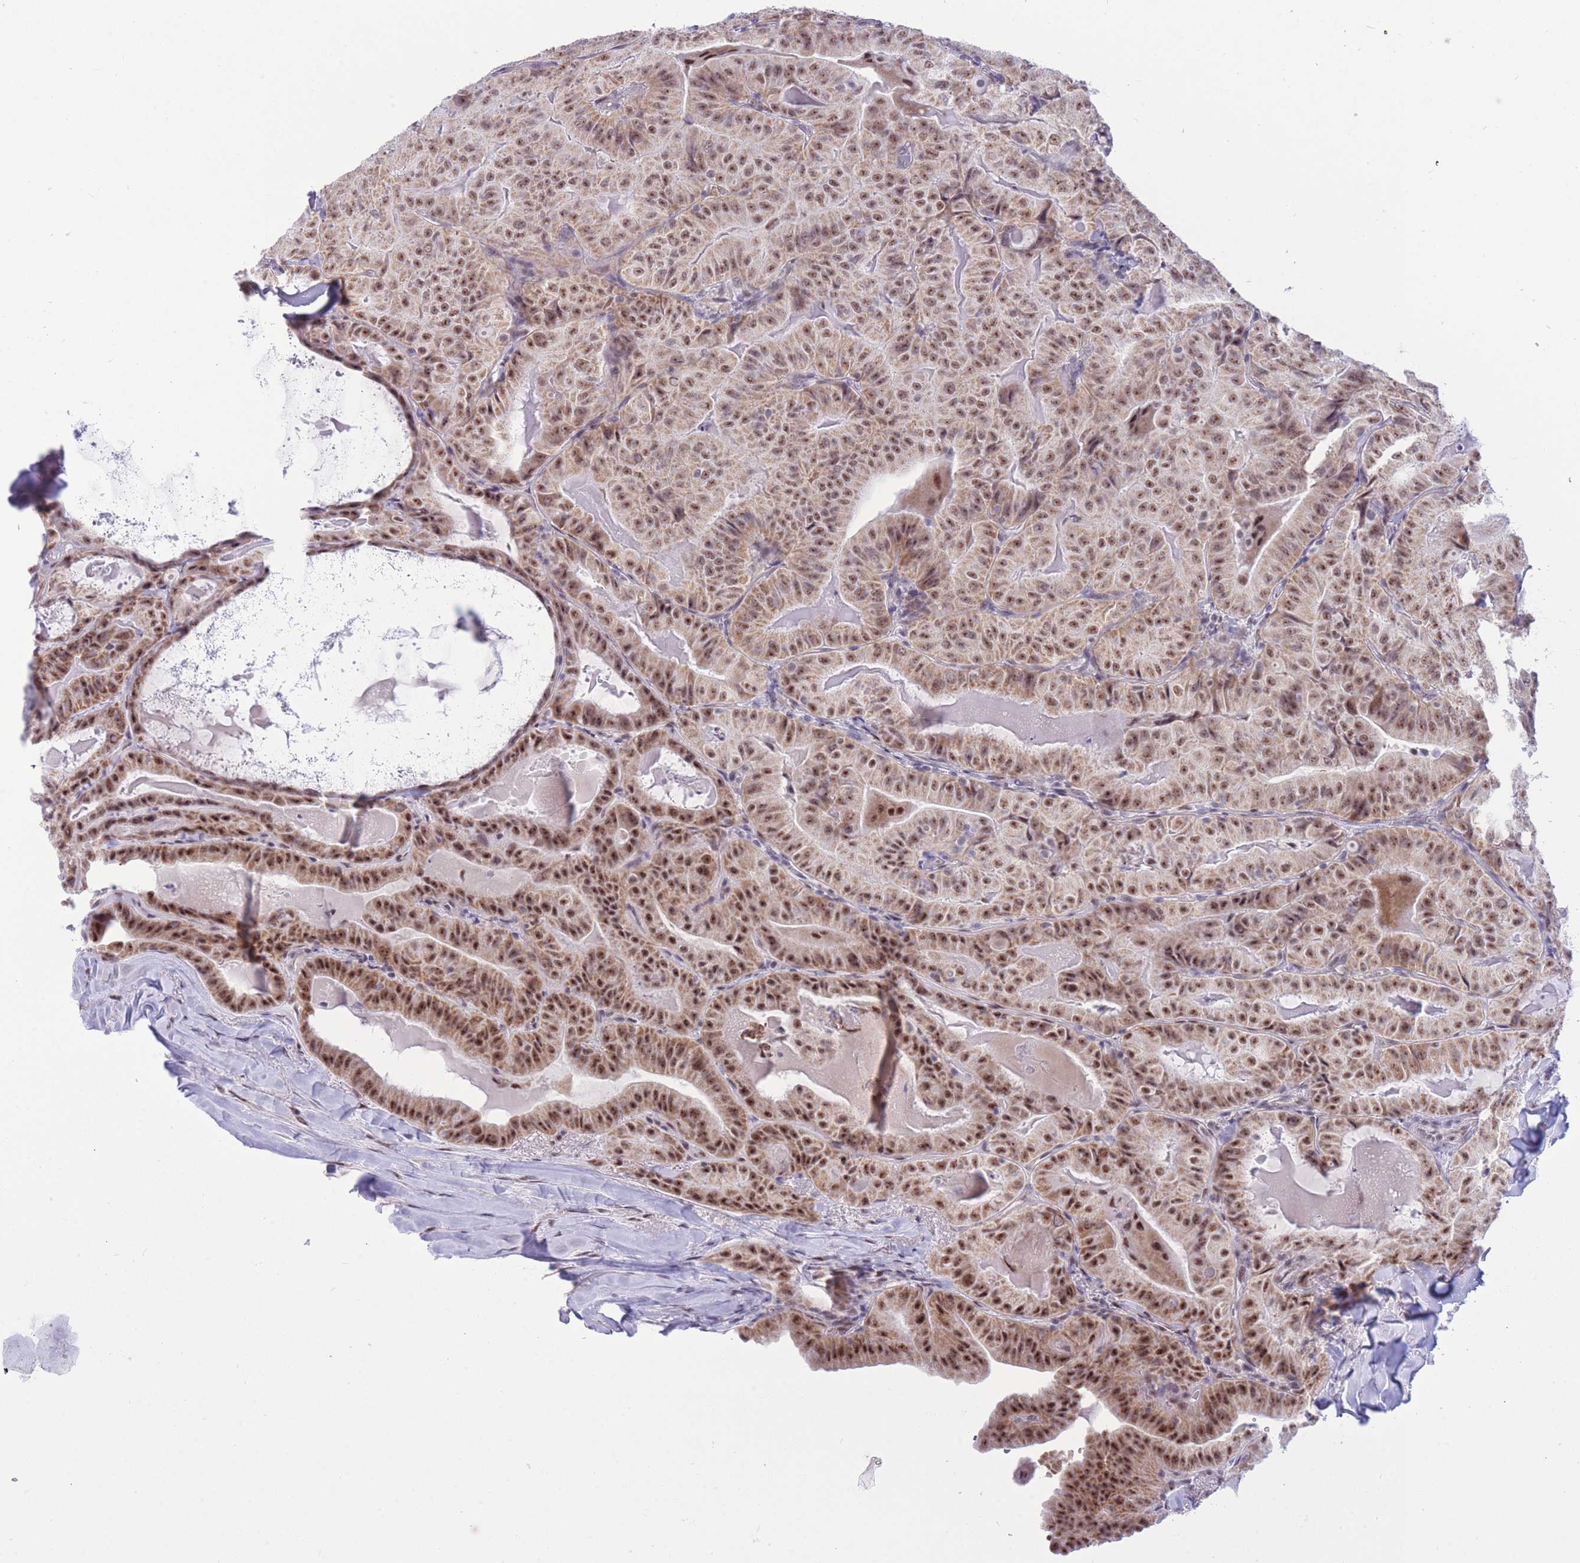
{"staining": {"intensity": "moderate", "quantity": ">75%", "location": "cytoplasmic/membranous,nuclear"}, "tissue": "thyroid cancer", "cell_type": "Tumor cells", "image_type": "cancer", "snomed": [{"axis": "morphology", "description": "Papillary adenocarcinoma, NOS"}, {"axis": "topography", "description": "Thyroid gland"}], "caption": "A brown stain labels moderate cytoplasmic/membranous and nuclear expression of a protein in human thyroid cancer (papillary adenocarcinoma) tumor cells. The protein of interest is stained brown, and the nuclei are stained in blue (DAB IHC with brightfield microscopy, high magnification).", "gene": "CYP2B6", "patient": {"sex": "female", "age": 68}}